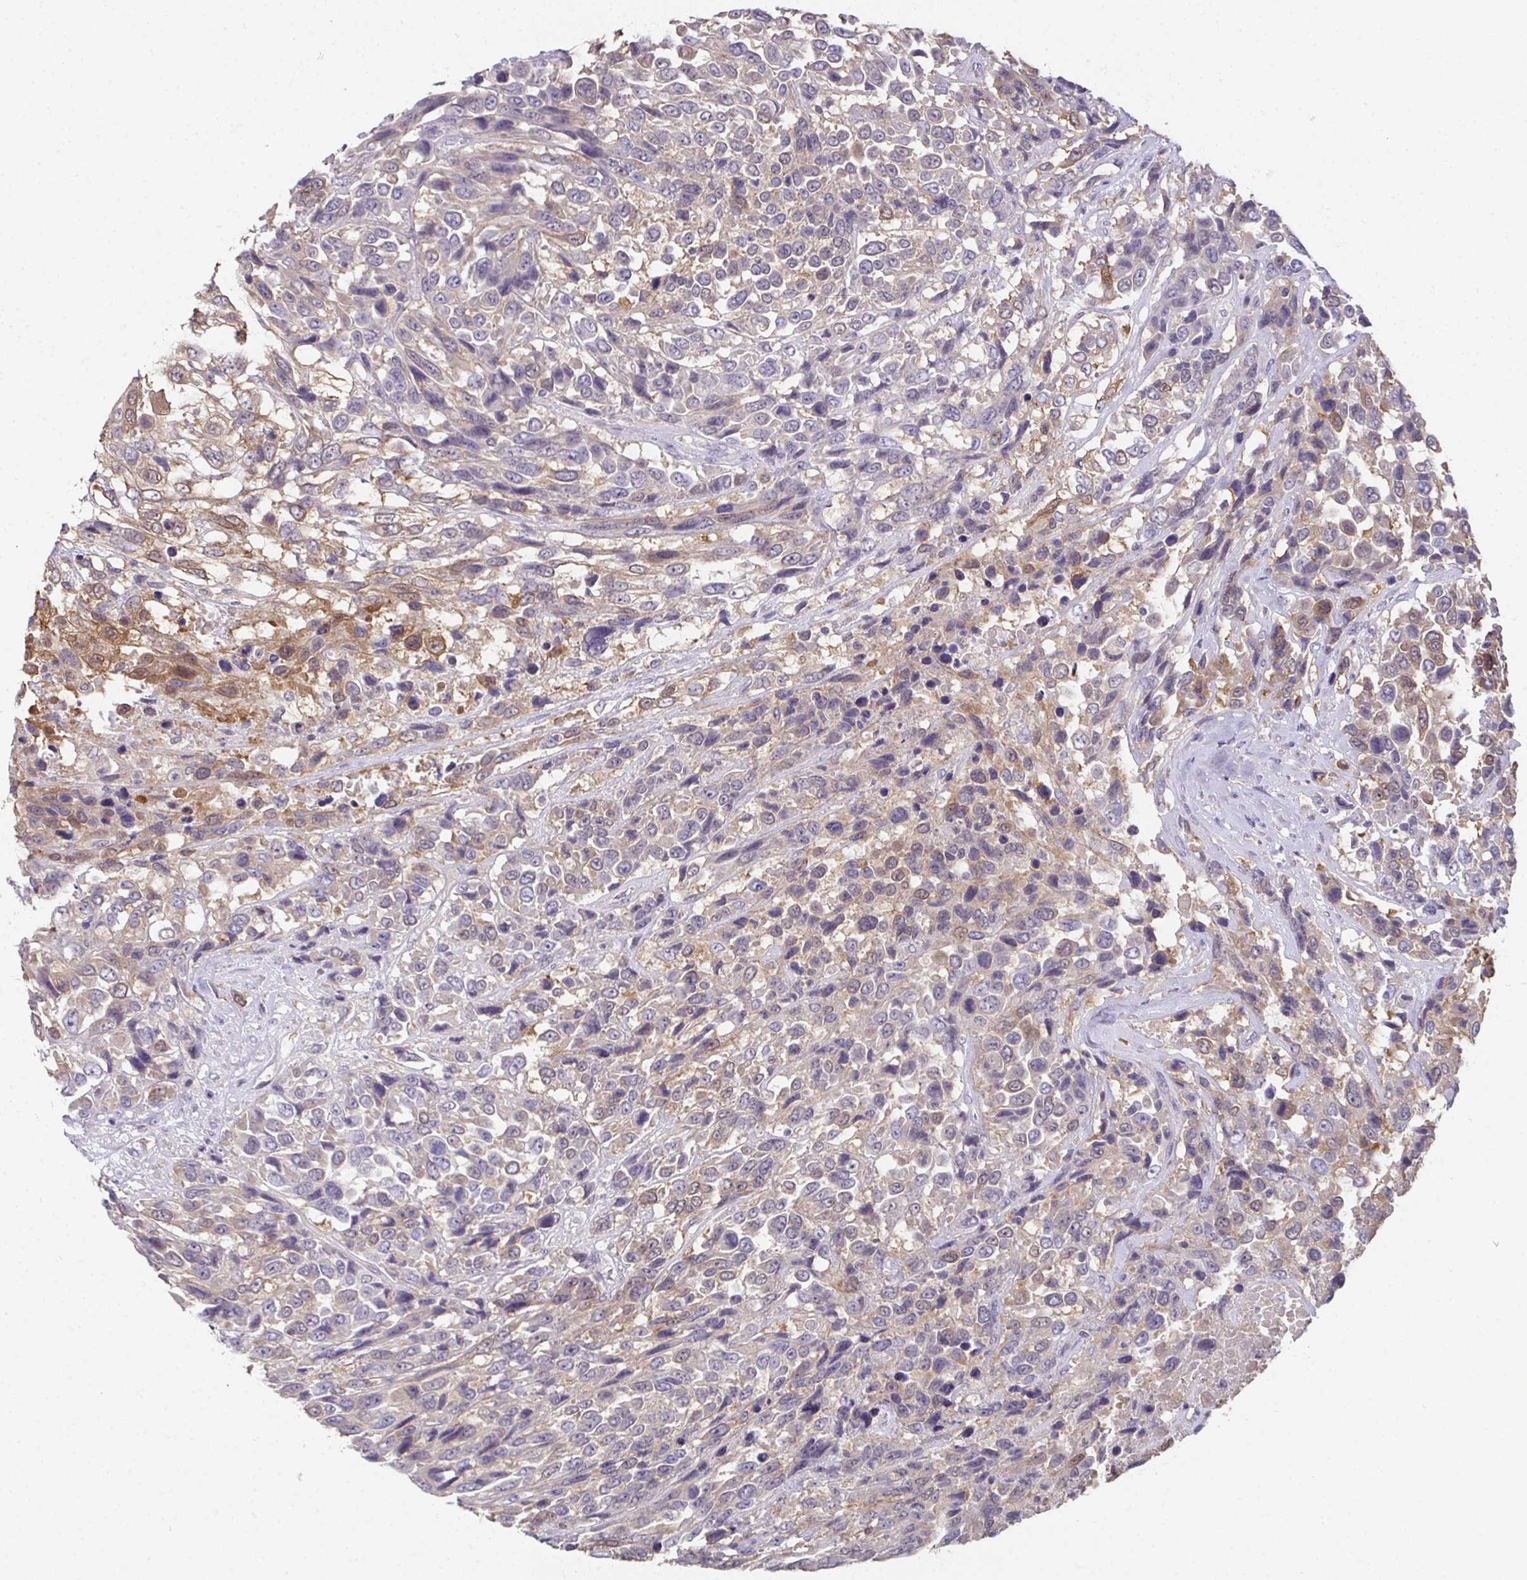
{"staining": {"intensity": "weak", "quantity": "25%-75%", "location": "cytoplasmic/membranous"}, "tissue": "urothelial cancer", "cell_type": "Tumor cells", "image_type": "cancer", "snomed": [{"axis": "morphology", "description": "Urothelial carcinoma, High grade"}, {"axis": "topography", "description": "Urinary bladder"}], "caption": "IHC photomicrograph of urothelial carcinoma (high-grade) stained for a protein (brown), which demonstrates low levels of weak cytoplasmic/membranous positivity in about 25%-75% of tumor cells.", "gene": "RBP1", "patient": {"sex": "female", "age": 70}}